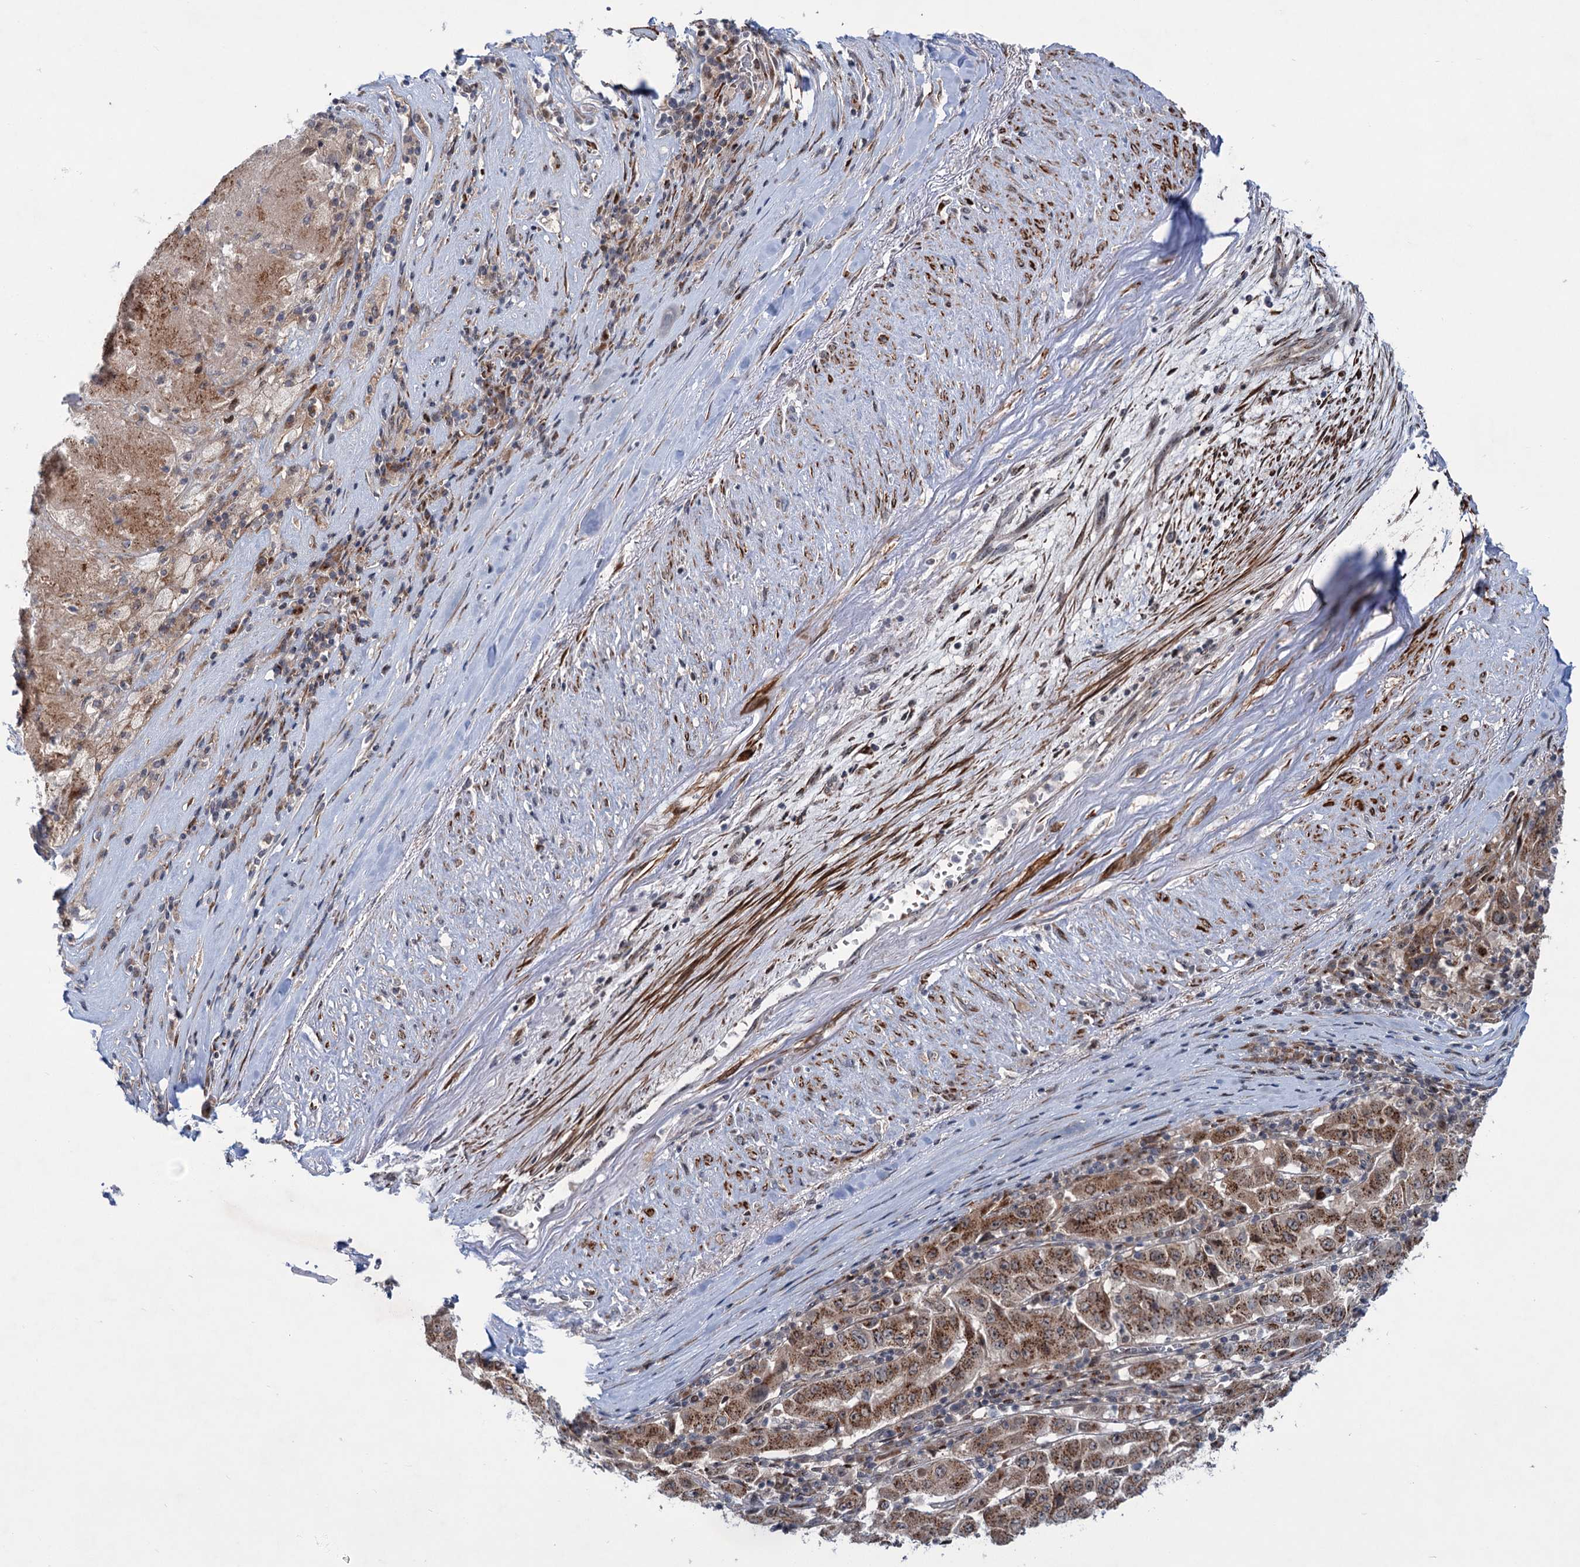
{"staining": {"intensity": "strong", "quantity": ">75%", "location": "cytoplasmic/membranous"}, "tissue": "pancreatic cancer", "cell_type": "Tumor cells", "image_type": "cancer", "snomed": [{"axis": "morphology", "description": "Adenocarcinoma, NOS"}, {"axis": "topography", "description": "Pancreas"}], "caption": "Approximately >75% of tumor cells in human pancreatic cancer display strong cytoplasmic/membranous protein expression as visualized by brown immunohistochemical staining.", "gene": "ELP4", "patient": {"sex": "male", "age": 63}}